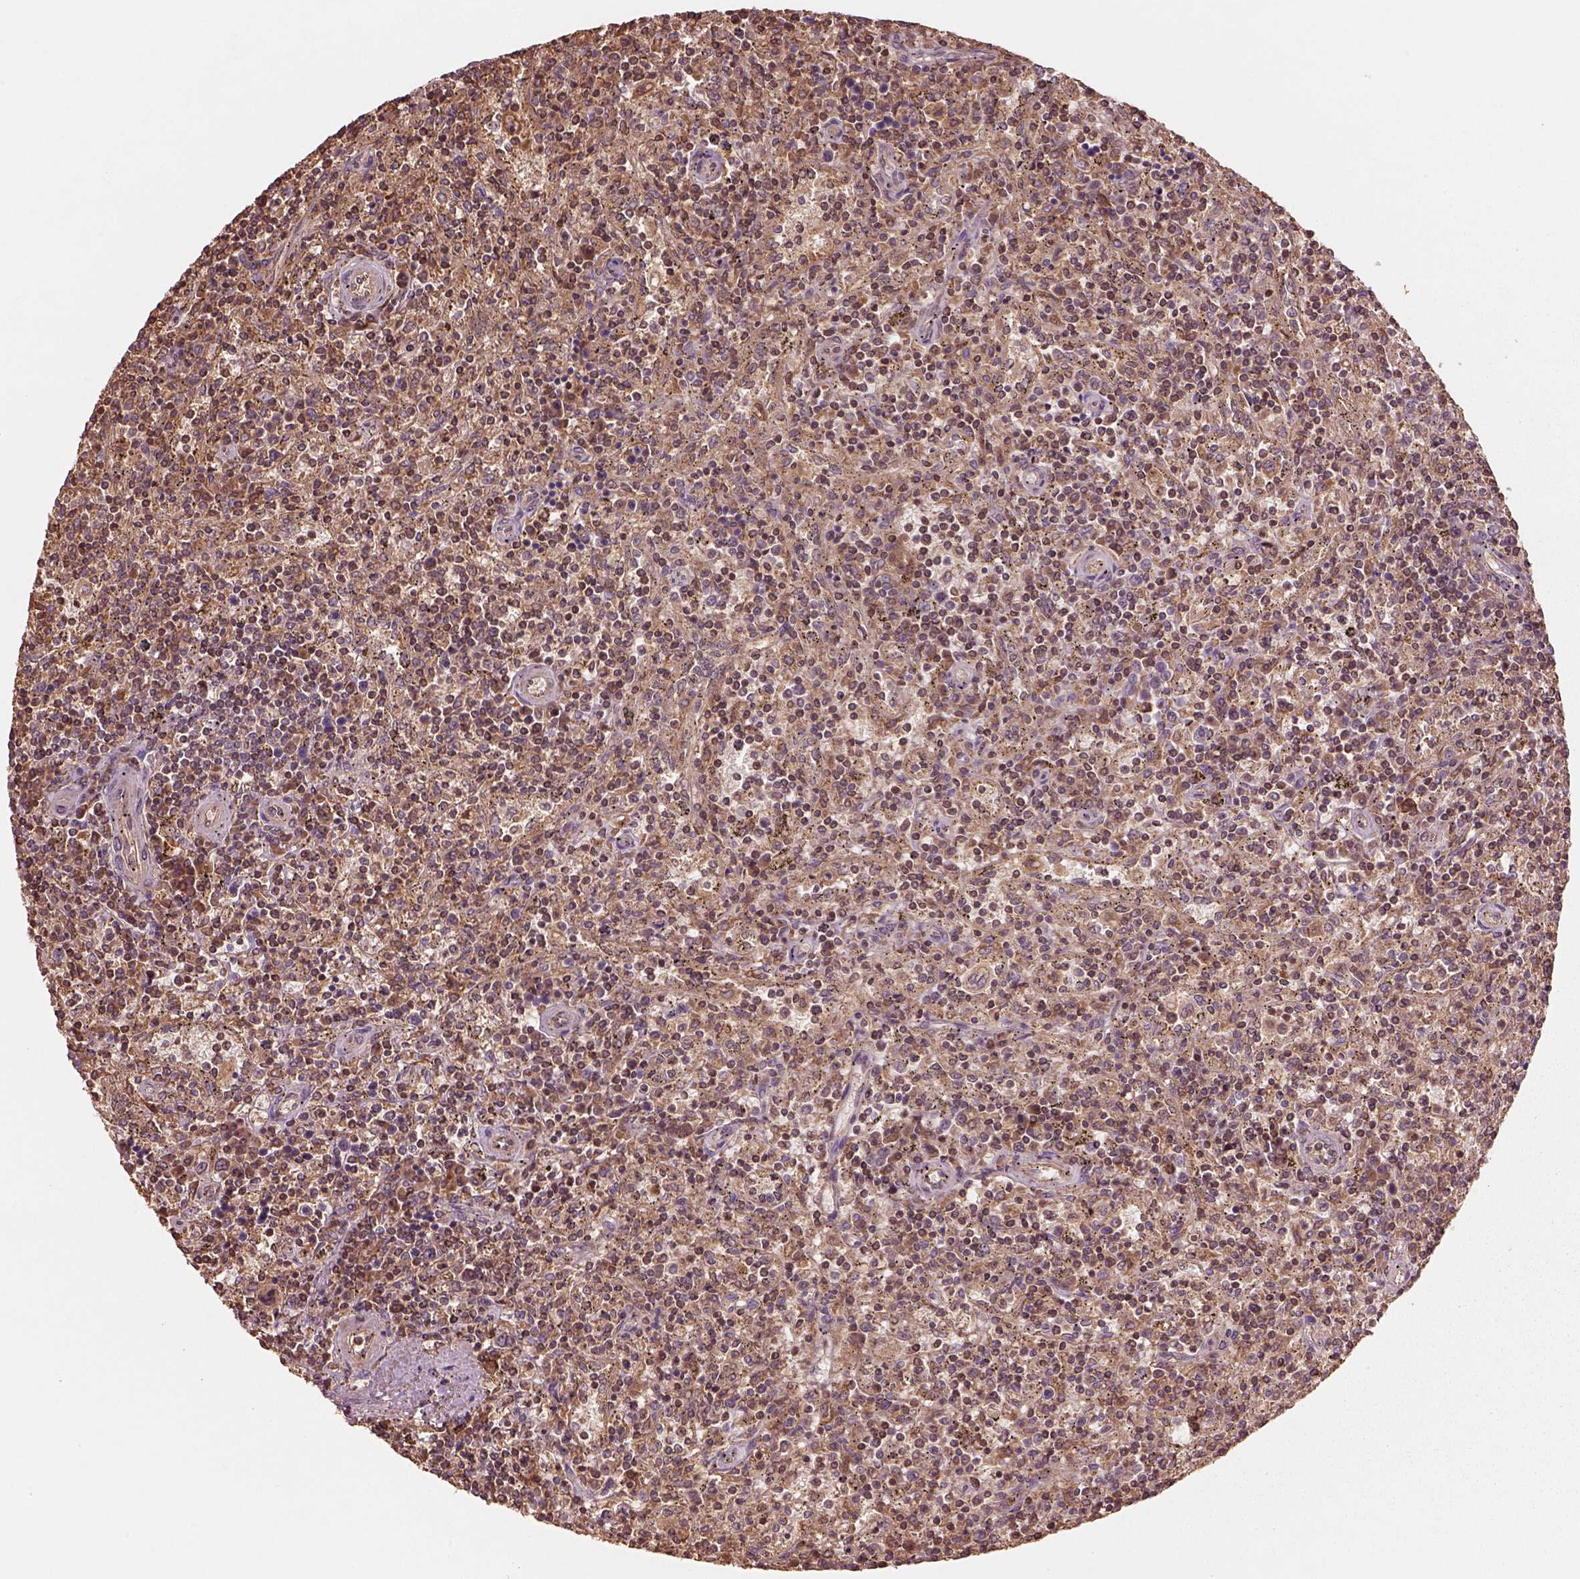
{"staining": {"intensity": "moderate", "quantity": ">75%", "location": "cytoplasmic/membranous"}, "tissue": "lymphoma", "cell_type": "Tumor cells", "image_type": "cancer", "snomed": [{"axis": "morphology", "description": "Malignant lymphoma, non-Hodgkin's type, Low grade"}, {"axis": "topography", "description": "Spleen"}], "caption": "Protein analysis of lymphoma tissue displays moderate cytoplasmic/membranous expression in approximately >75% of tumor cells.", "gene": "TRADD", "patient": {"sex": "male", "age": 62}}